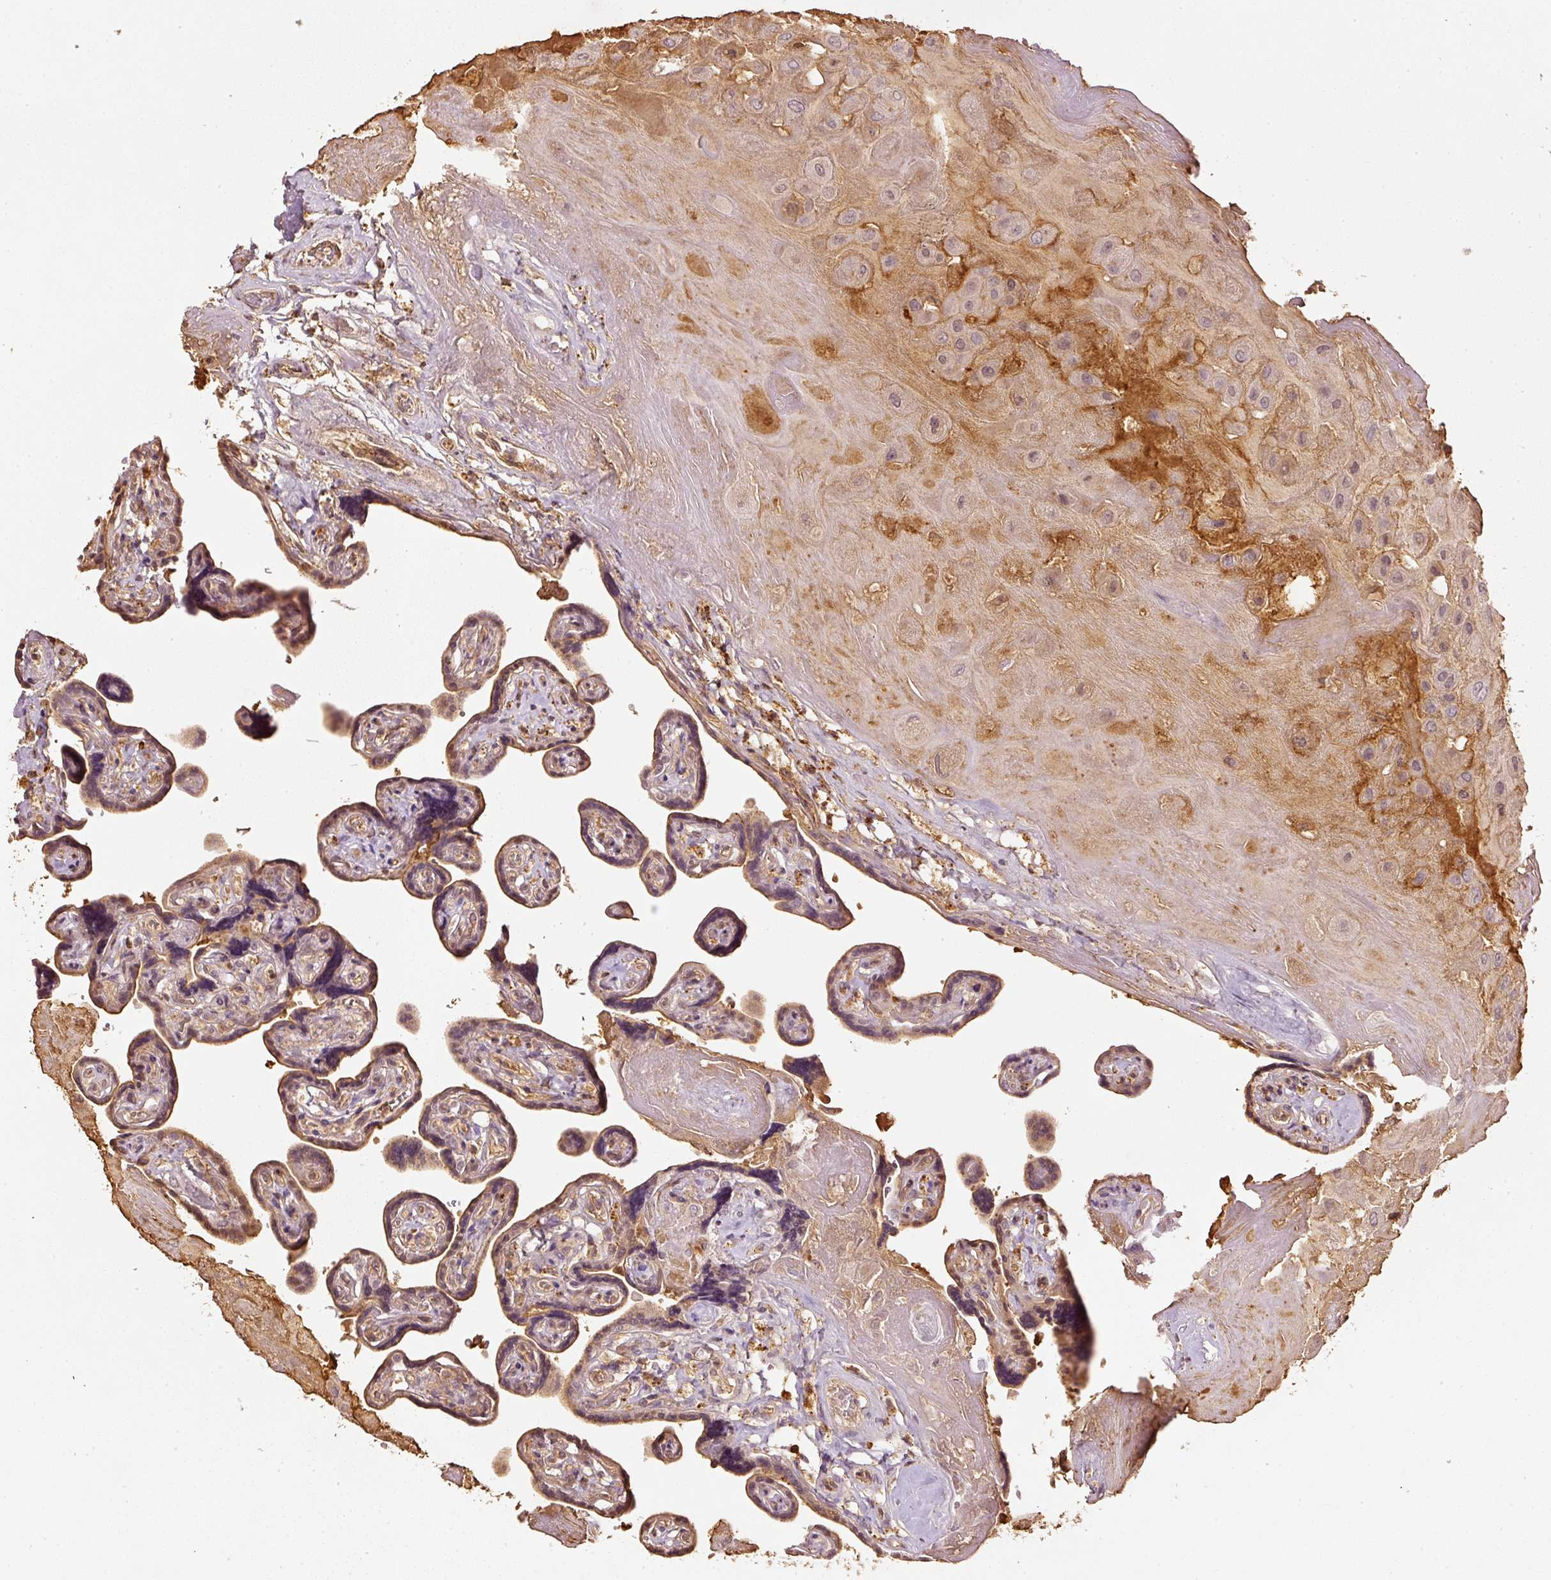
{"staining": {"intensity": "moderate", "quantity": "<25%", "location": "cytoplasmic/membranous"}, "tissue": "placenta", "cell_type": "Decidual cells", "image_type": "normal", "snomed": [{"axis": "morphology", "description": "Normal tissue, NOS"}, {"axis": "topography", "description": "Placenta"}], "caption": "Decidual cells exhibit low levels of moderate cytoplasmic/membranous expression in about <25% of cells in normal human placenta. The staining was performed using DAB (3,3'-diaminobenzidine), with brown indicating positive protein expression. Nuclei are stained blue with hematoxylin.", "gene": "EVL", "patient": {"sex": "female", "age": 32}}